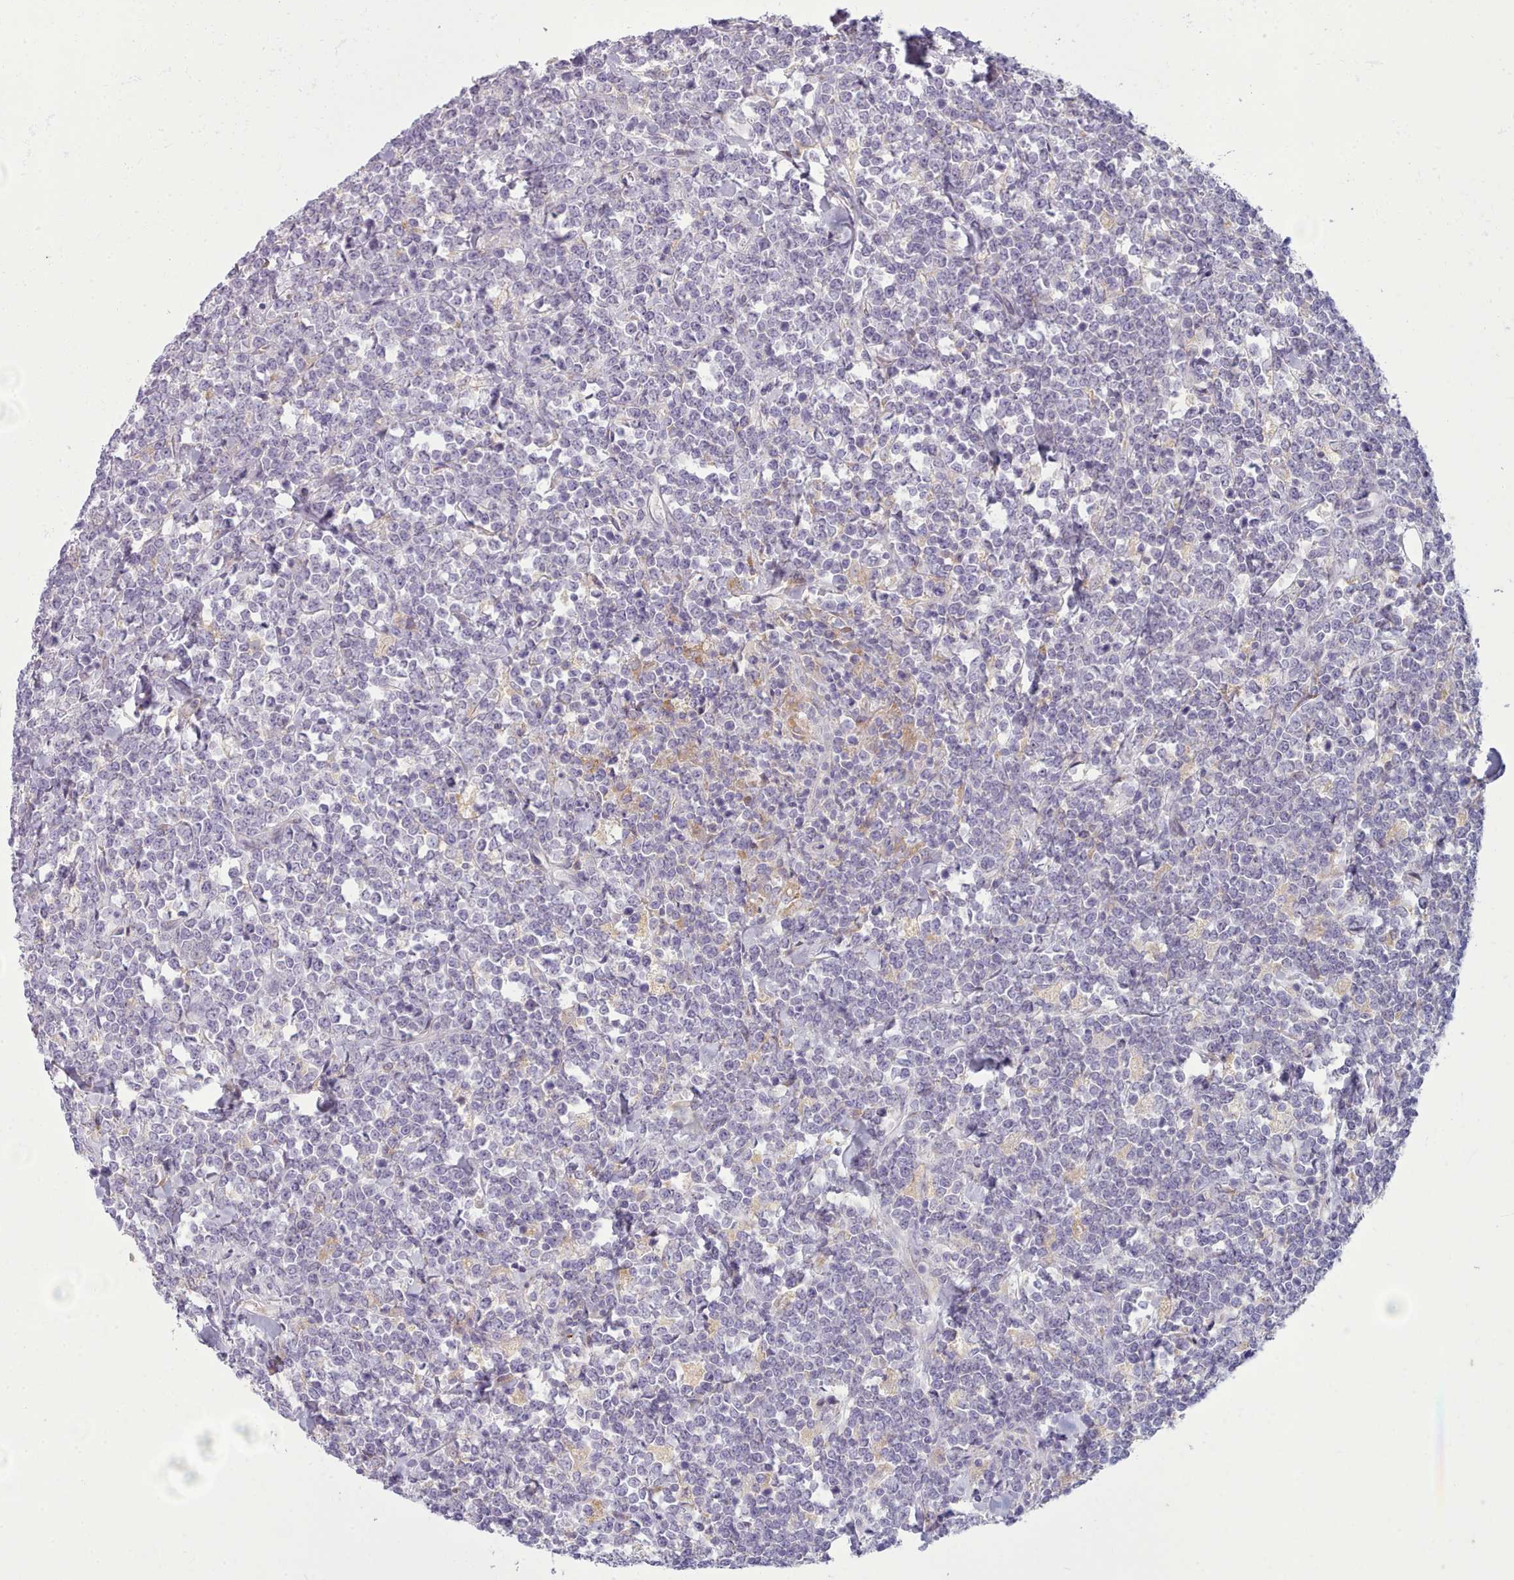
{"staining": {"intensity": "negative", "quantity": "none", "location": "none"}, "tissue": "lymphoma", "cell_type": "Tumor cells", "image_type": "cancer", "snomed": [{"axis": "morphology", "description": "Malignant lymphoma, non-Hodgkin's type, High grade"}, {"axis": "topography", "description": "Small intestine"}, {"axis": "topography", "description": "Colon"}], "caption": "DAB (3,3'-diaminobenzidine) immunohistochemical staining of human high-grade malignant lymphoma, non-Hodgkin's type shows no significant staining in tumor cells.", "gene": "MYRFL", "patient": {"sex": "male", "age": 8}}